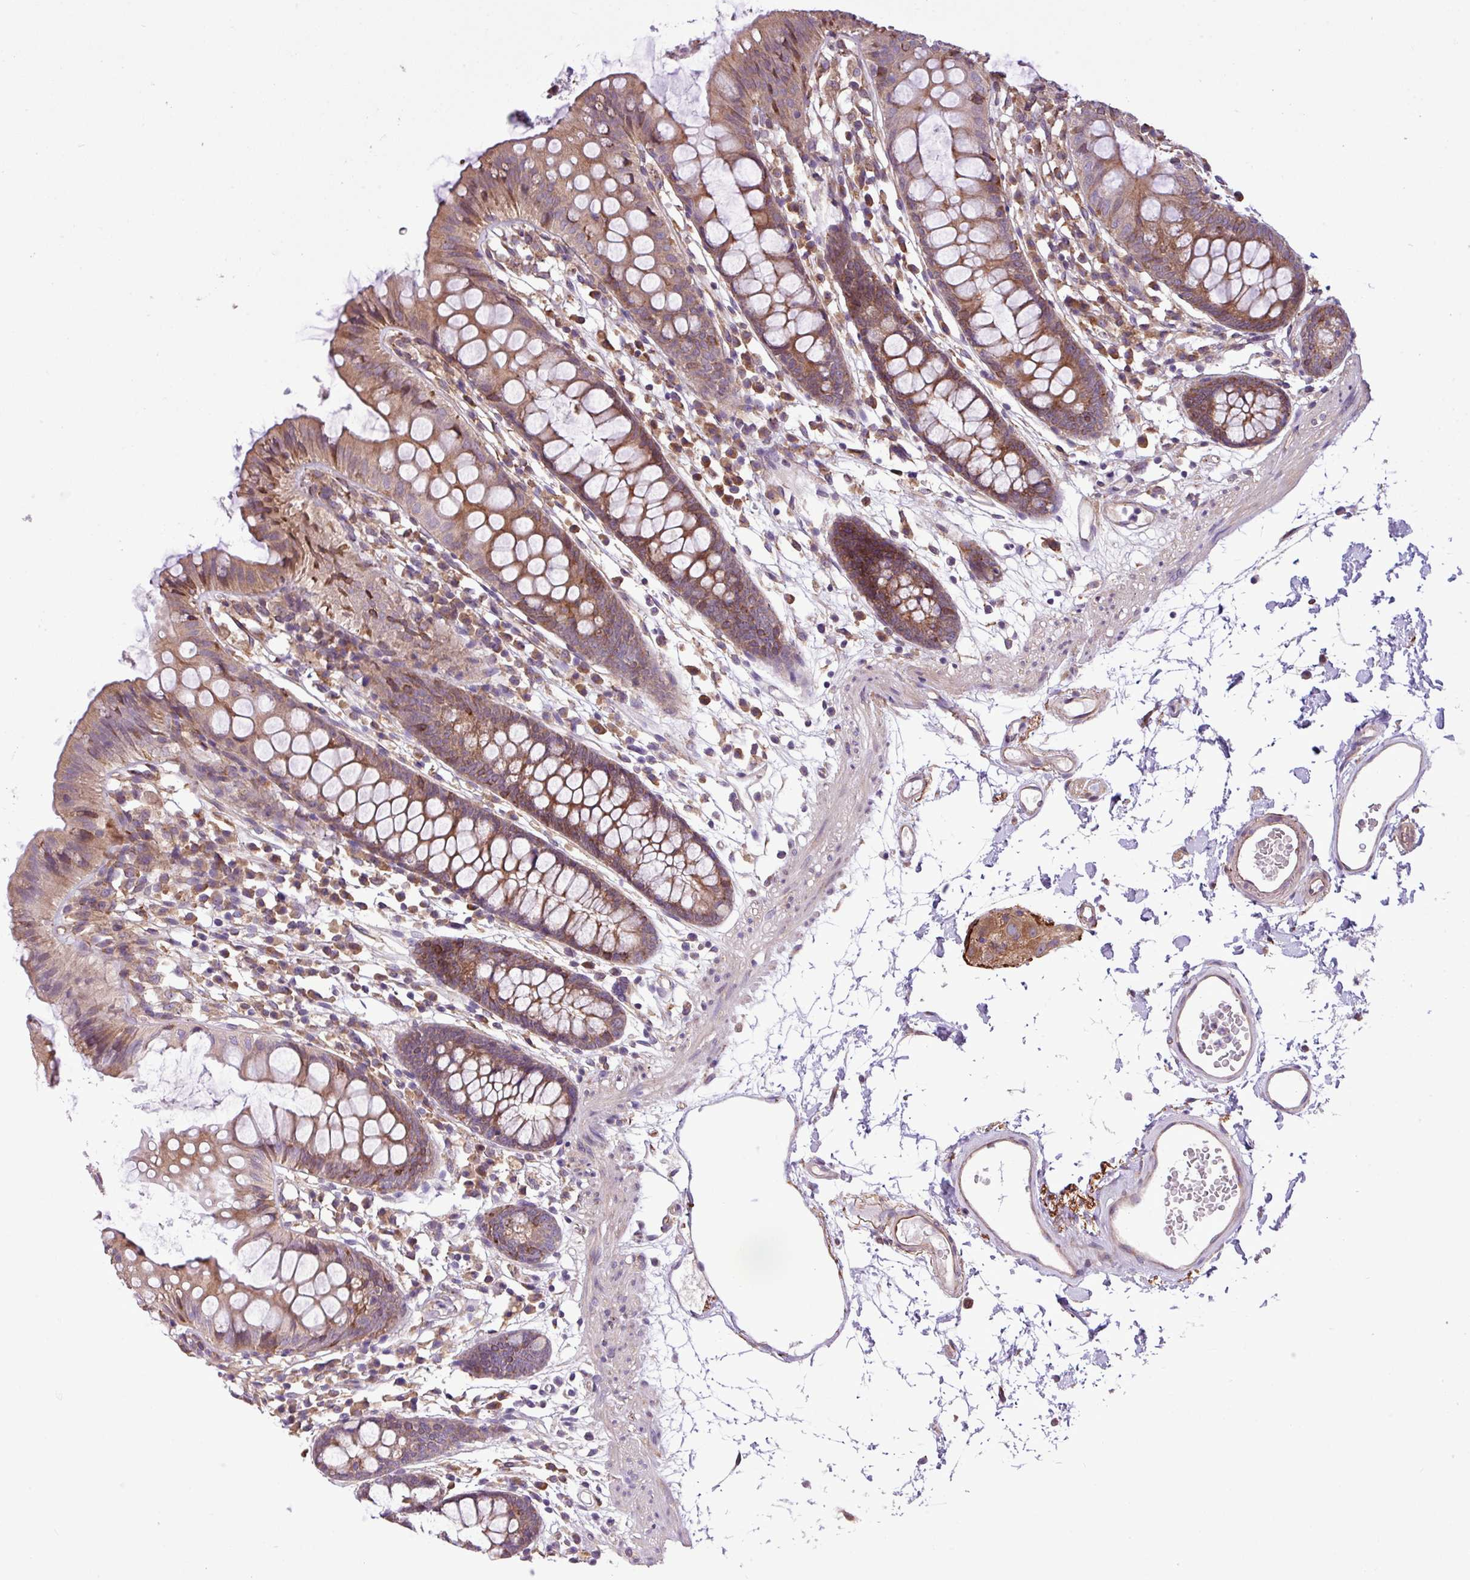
{"staining": {"intensity": "moderate", "quantity": ">75%", "location": "cytoplasmic/membranous"}, "tissue": "colon", "cell_type": "Endothelial cells", "image_type": "normal", "snomed": [{"axis": "morphology", "description": "Normal tissue, NOS"}, {"axis": "topography", "description": "Colon"}], "caption": "This is a photomicrograph of immunohistochemistry staining of normal colon, which shows moderate positivity in the cytoplasmic/membranous of endothelial cells.", "gene": "MEGF6", "patient": {"sex": "female", "age": 84}}